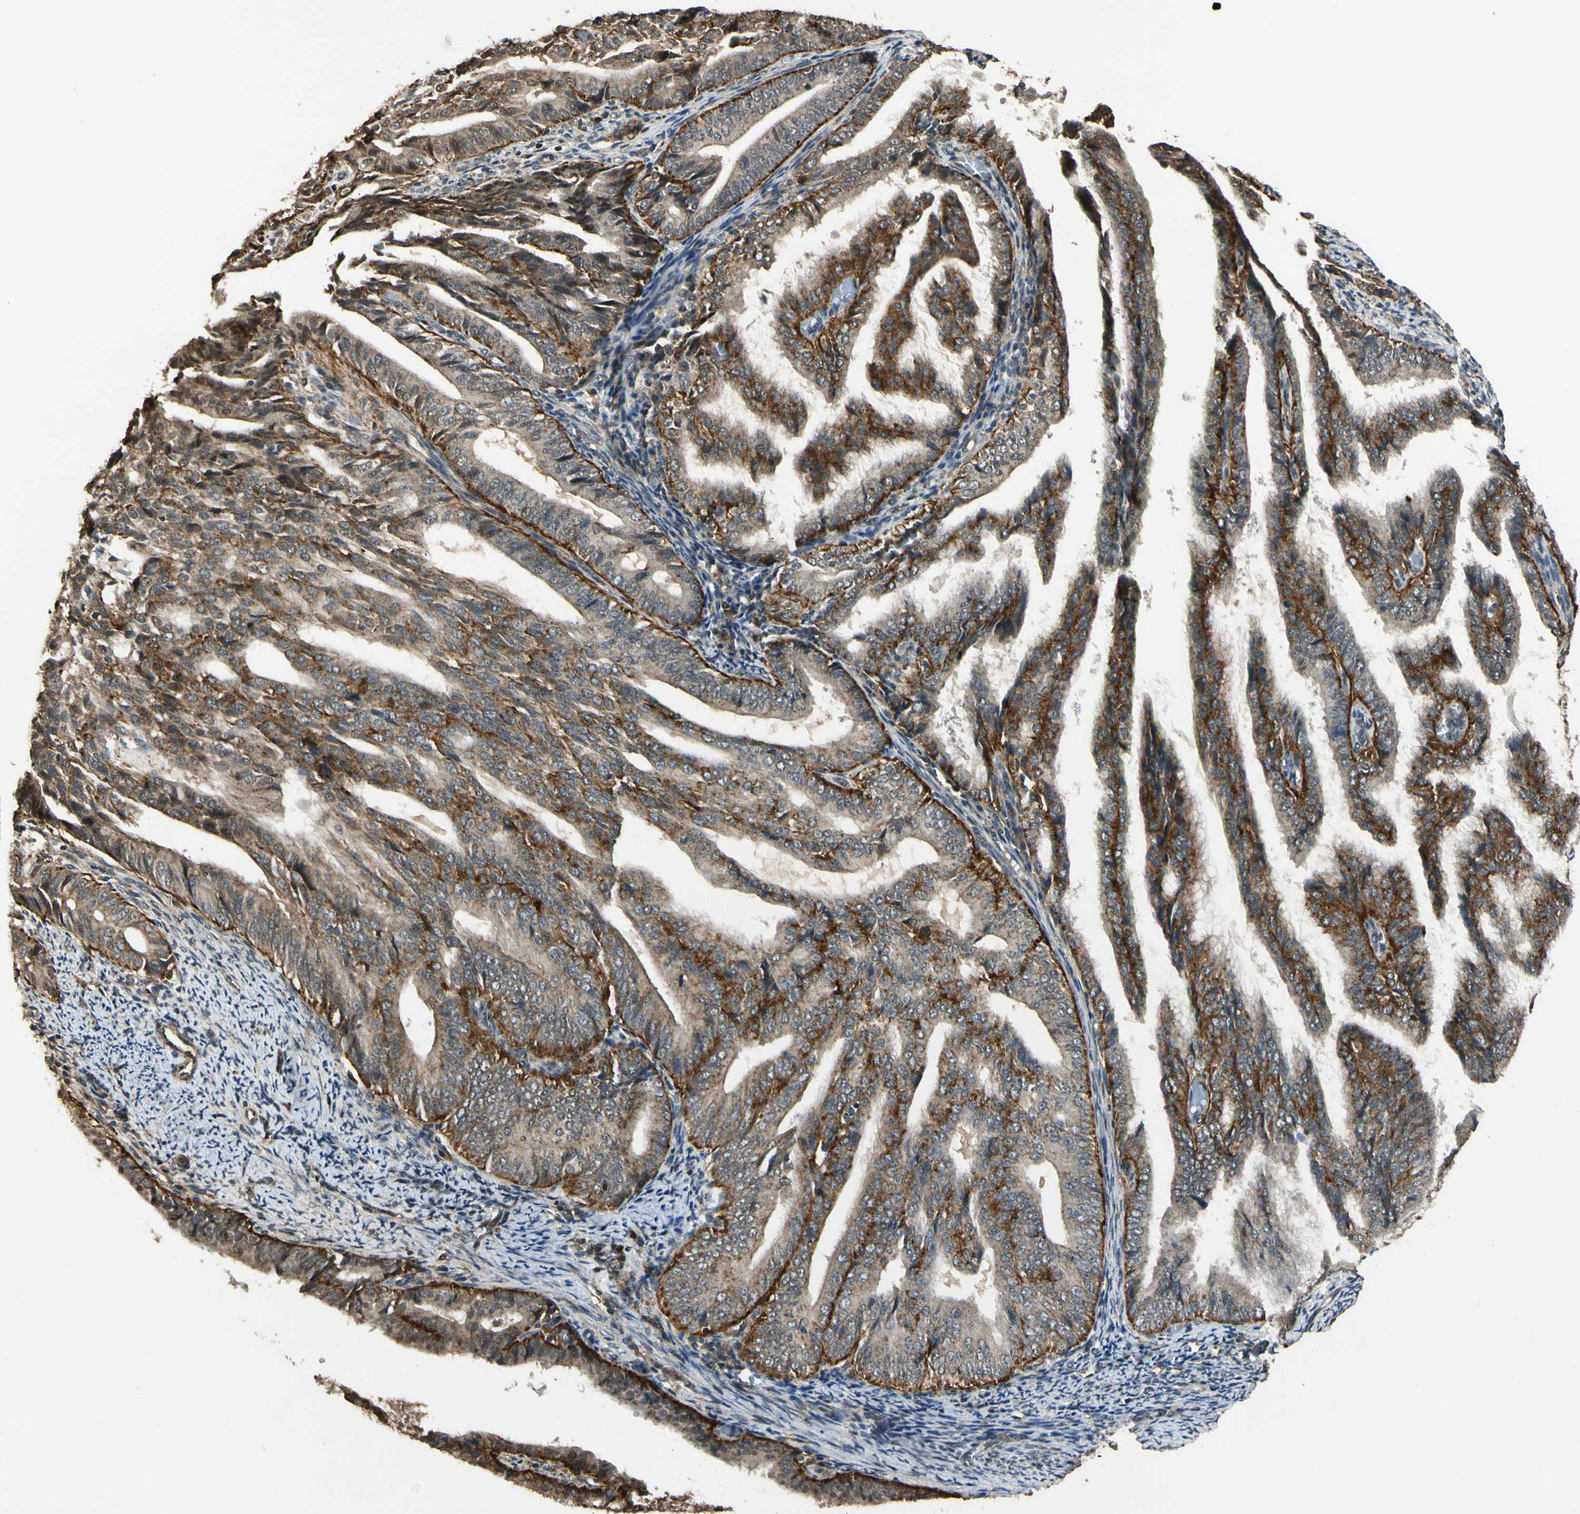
{"staining": {"intensity": "strong", "quantity": ">75%", "location": "cytoplasmic/membranous"}, "tissue": "endometrial cancer", "cell_type": "Tumor cells", "image_type": "cancer", "snomed": [{"axis": "morphology", "description": "Adenocarcinoma, NOS"}, {"axis": "topography", "description": "Endometrium"}], "caption": "IHC staining of adenocarcinoma (endometrial), which exhibits high levels of strong cytoplasmic/membranous positivity in approximately >75% of tumor cells indicating strong cytoplasmic/membranous protein positivity. The staining was performed using DAB (3,3'-diaminobenzidine) (brown) for protein detection and nuclei were counterstained in hematoxylin (blue).", "gene": "LAMTOR1", "patient": {"sex": "female", "age": 58}}